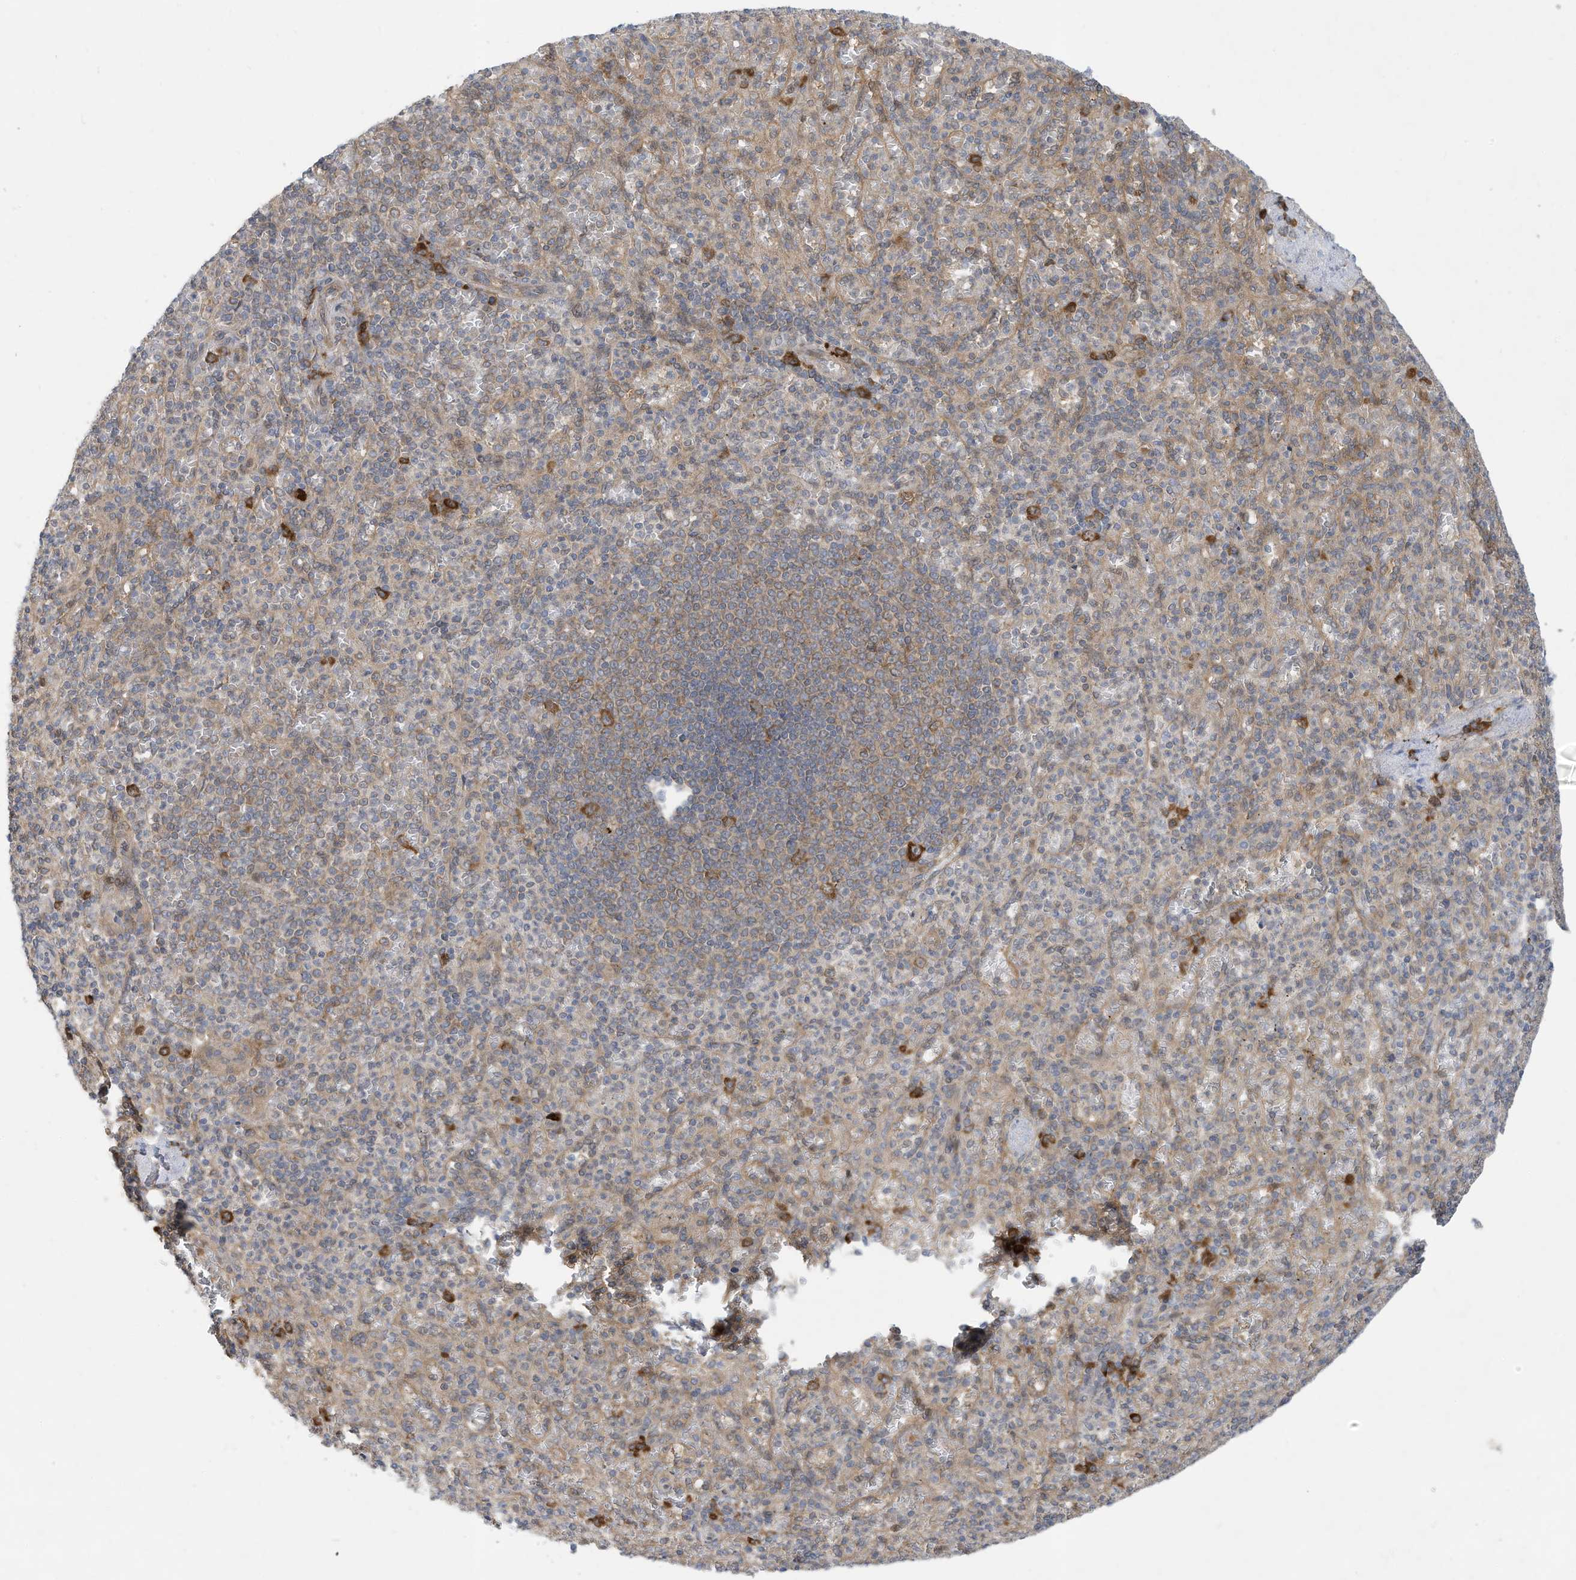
{"staining": {"intensity": "weak", "quantity": "<25%", "location": "cytoplasmic/membranous"}, "tissue": "spleen", "cell_type": "Cells in red pulp", "image_type": "normal", "snomed": [{"axis": "morphology", "description": "Normal tissue, NOS"}, {"axis": "topography", "description": "Spleen"}], "caption": "IHC image of benign human spleen stained for a protein (brown), which demonstrates no staining in cells in red pulp.", "gene": "USE1", "patient": {"sex": "female", "age": 74}}